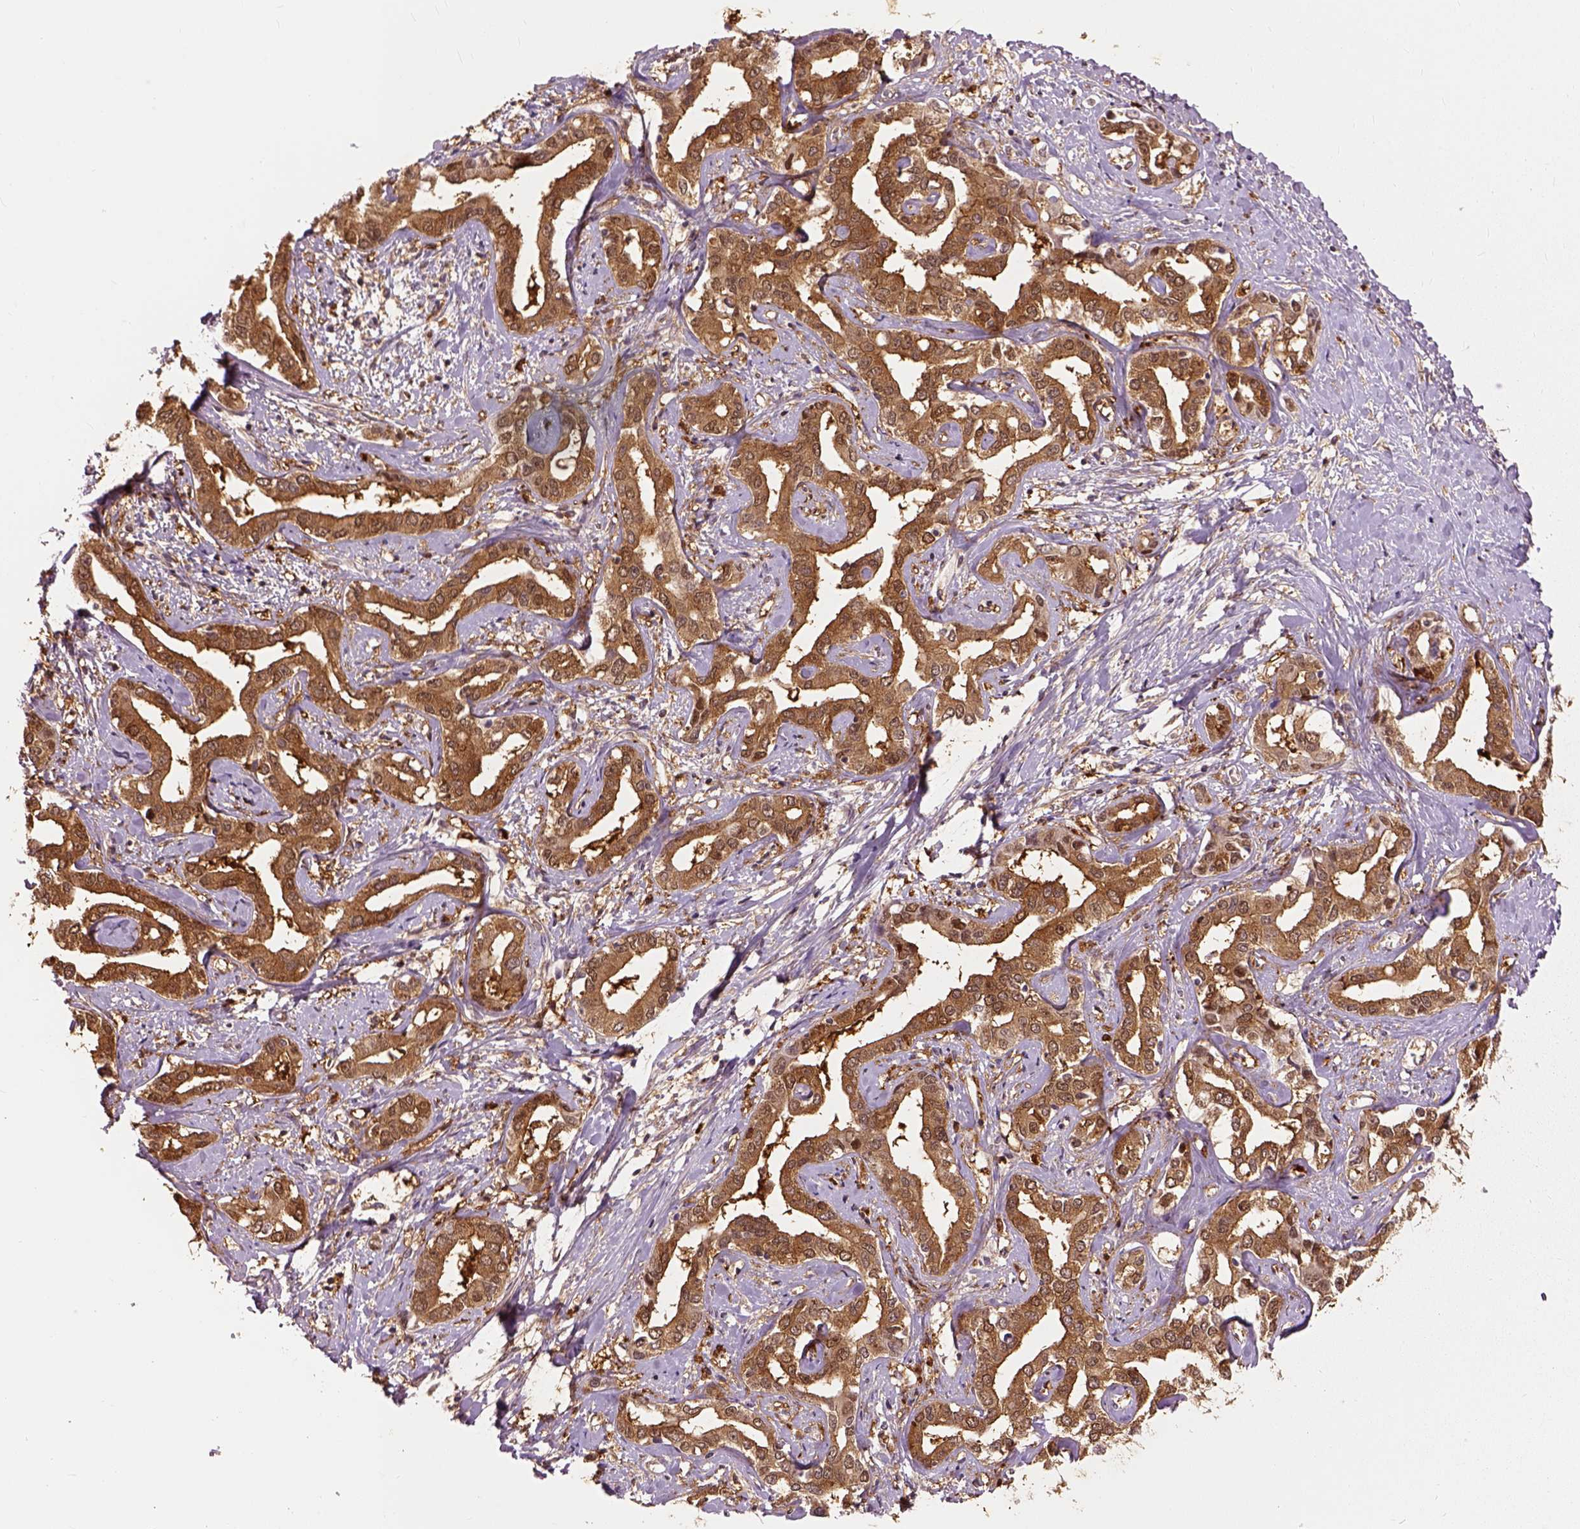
{"staining": {"intensity": "moderate", "quantity": ">75%", "location": "cytoplasmic/membranous"}, "tissue": "liver cancer", "cell_type": "Tumor cells", "image_type": "cancer", "snomed": [{"axis": "morphology", "description": "Cholangiocarcinoma"}, {"axis": "topography", "description": "Liver"}], "caption": "Human liver cholangiocarcinoma stained with a protein marker exhibits moderate staining in tumor cells.", "gene": "GPI", "patient": {"sex": "male", "age": 59}}